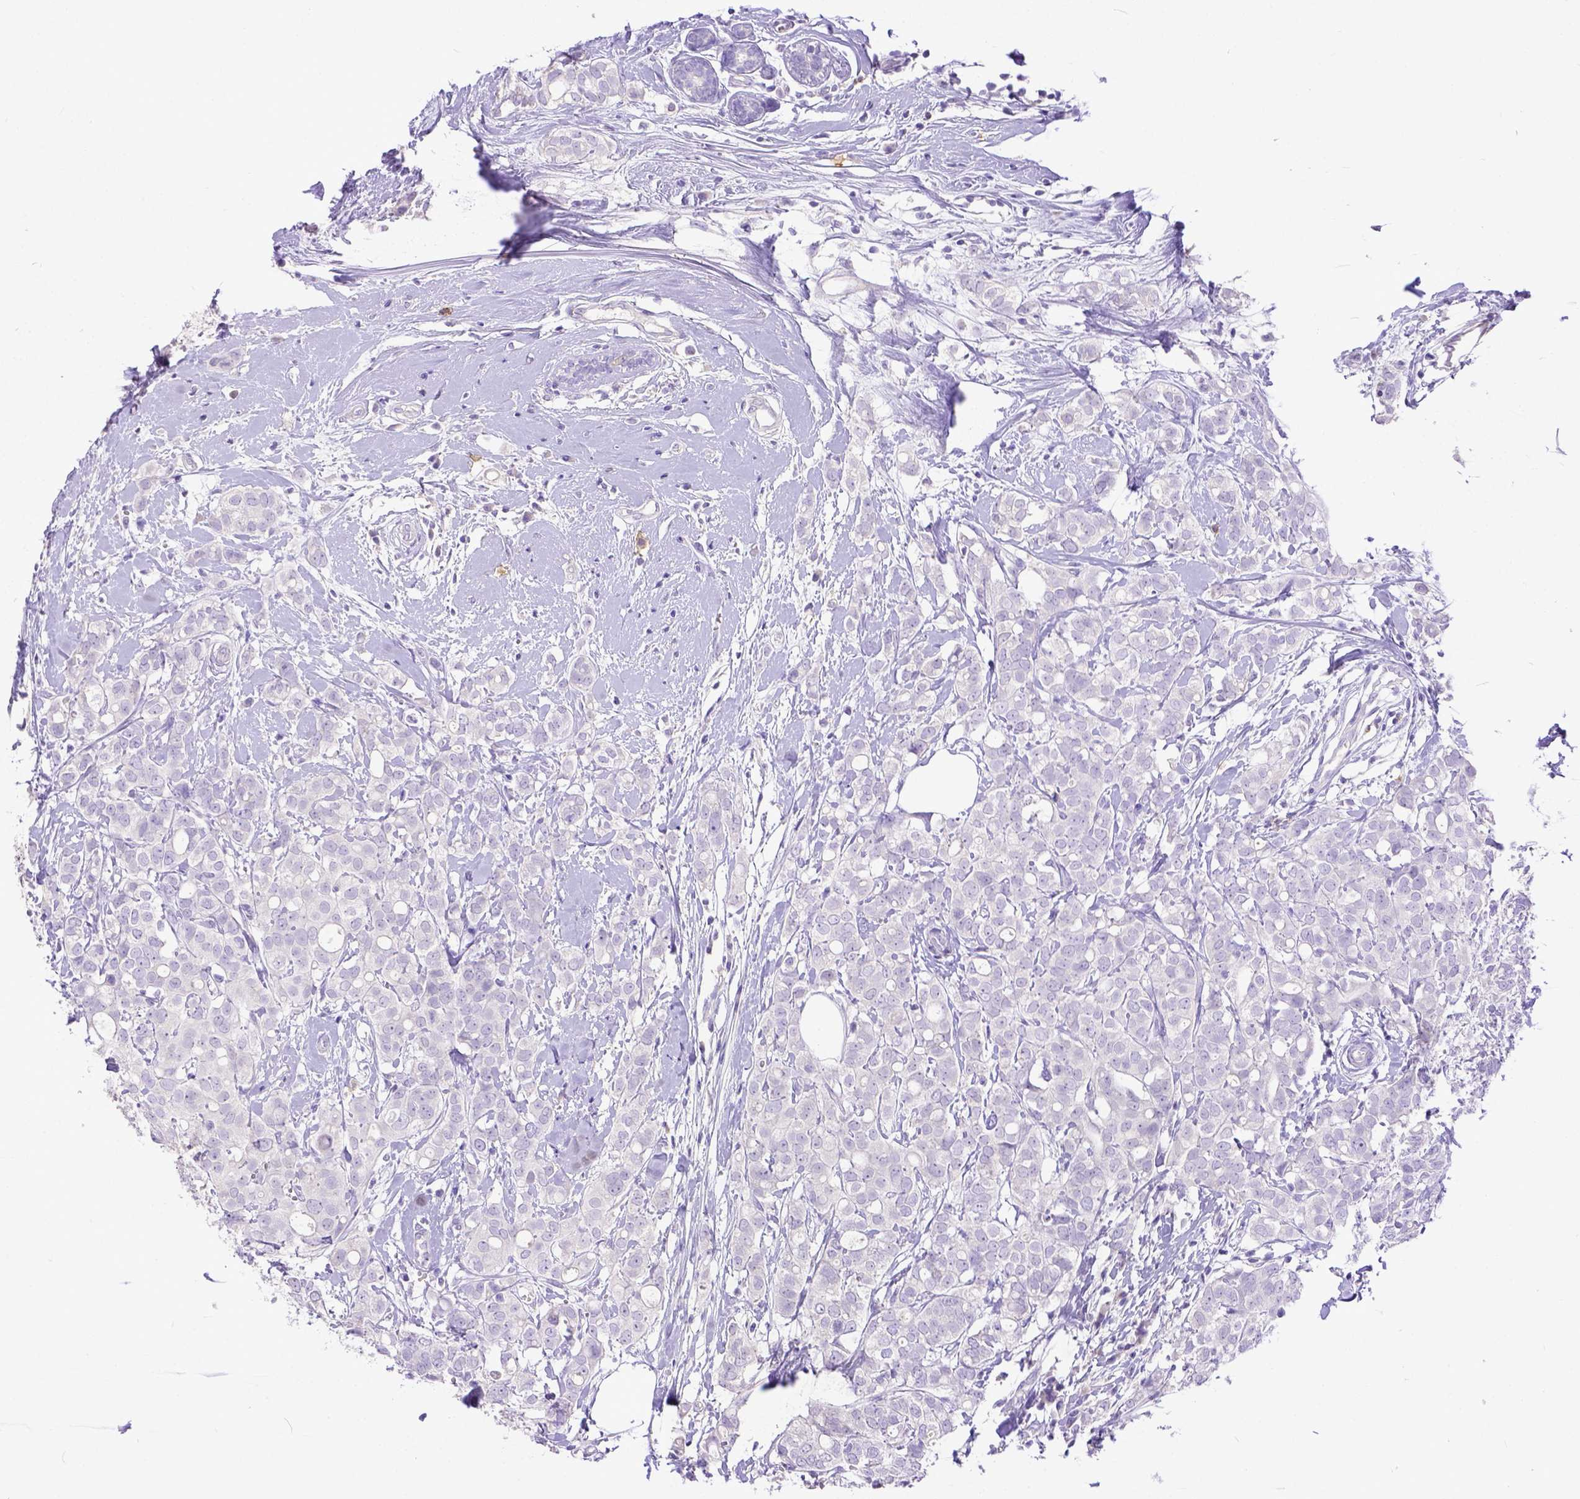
{"staining": {"intensity": "negative", "quantity": "none", "location": "none"}, "tissue": "breast cancer", "cell_type": "Tumor cells", "image_type": "cancer", "snomed": [{"axis": "morphology", "description": "Duct carcinoma"}, {"axis": "topography", "description": "Breast"}], "caption": "Tumor cells show no significant positivity in intraductal carcinoma (breast).", "gene": "KIT", "patient": {"sex": "female", "age": 40}}